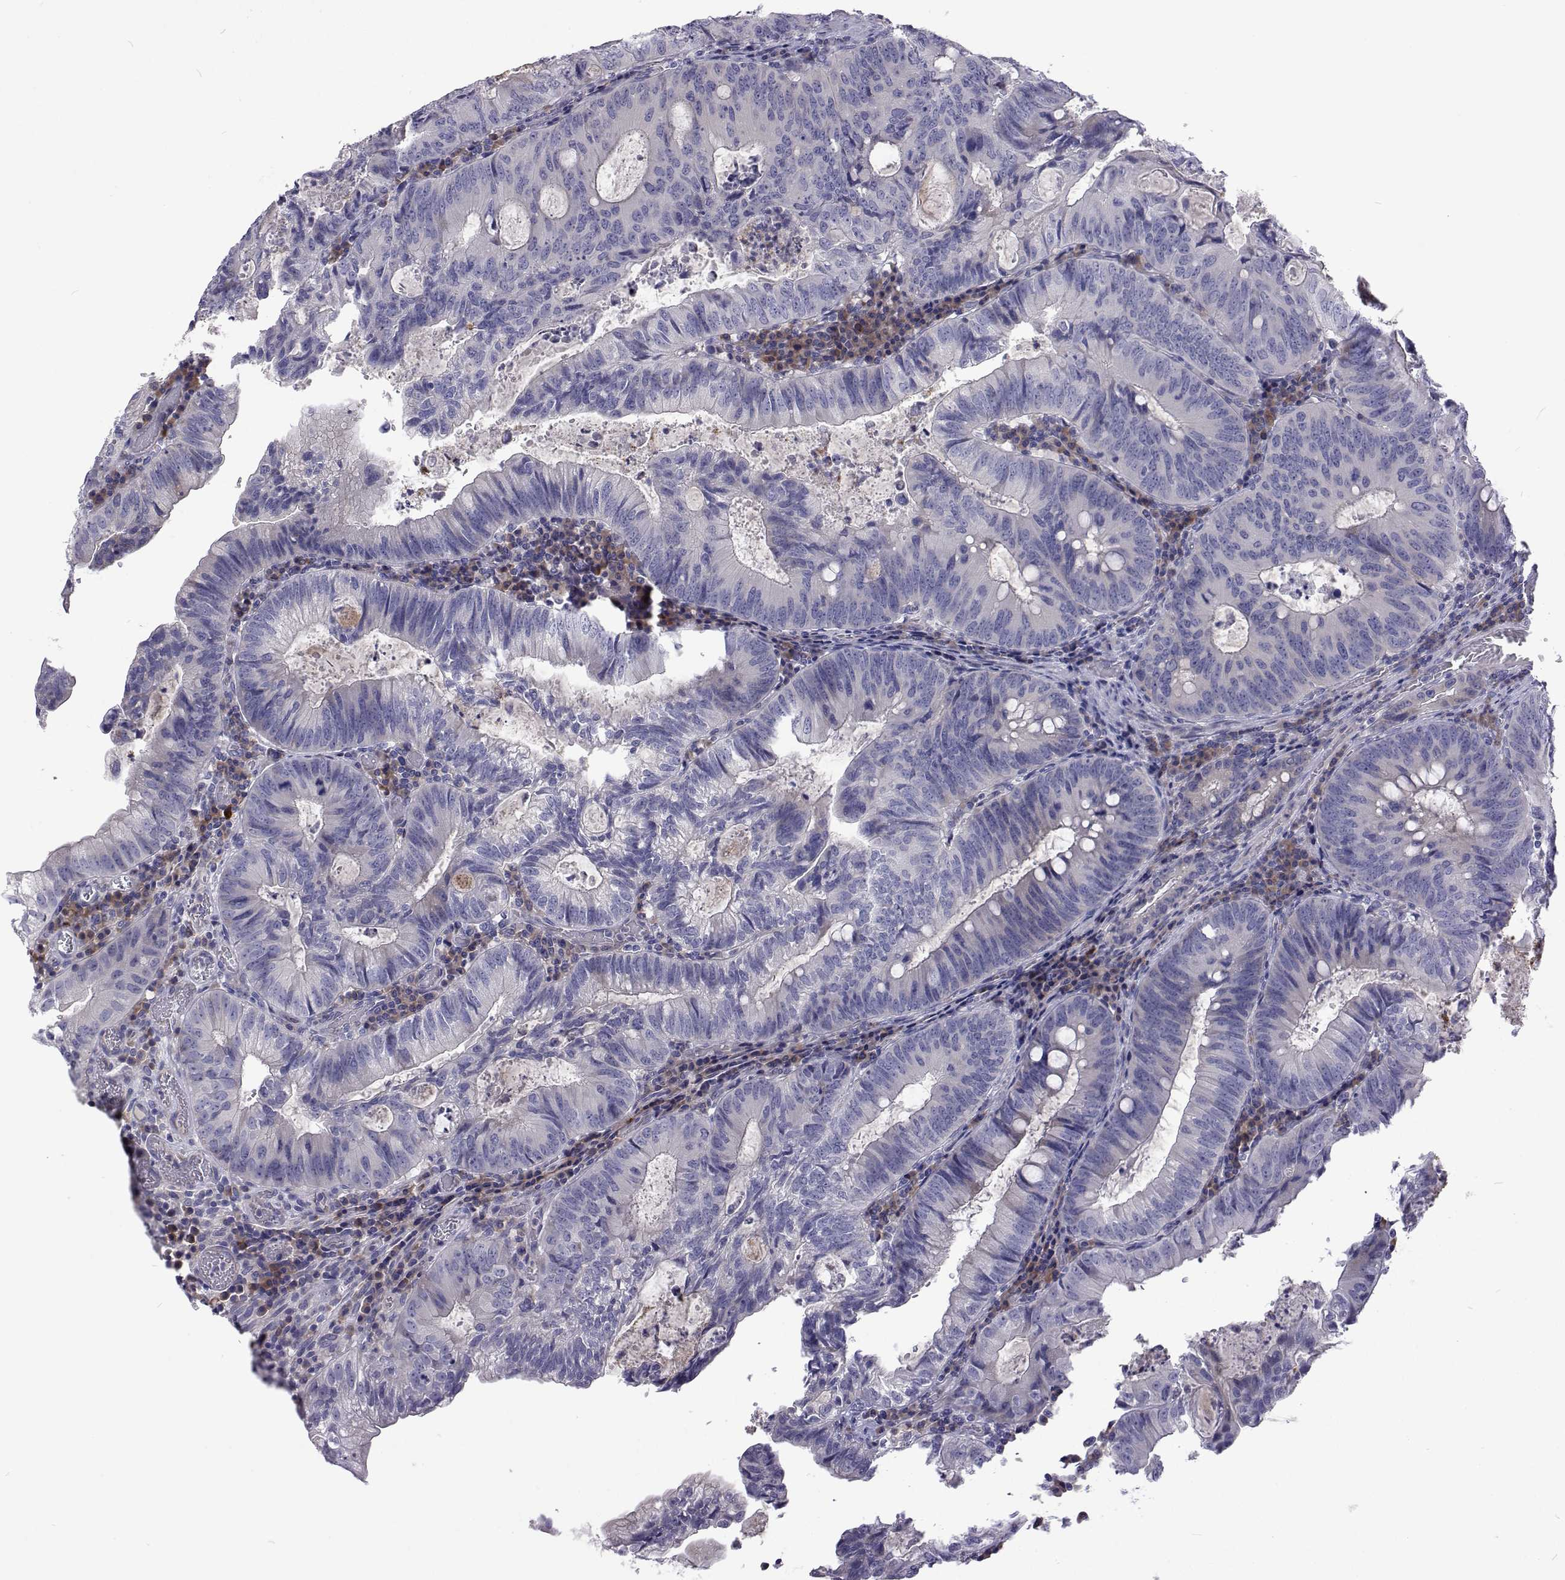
{"staining": {"intensity": "negative", "quantity": "none", "location": "none"}, "tissue": "colorectal cancer", "cell_type": "Tumor cells", "image_type": "cancer", "snomed": [{"axis": "morphology", "description": "Adenocarcinoma, NOS"}, {"axis": "topography", "description": "Colon"}], "caption": "The image shows no significant staining in tumor cells of adenocarcinoma (colorectal).", "gene": "NPR3", "patient": {"sex": "male", "age": 67}}